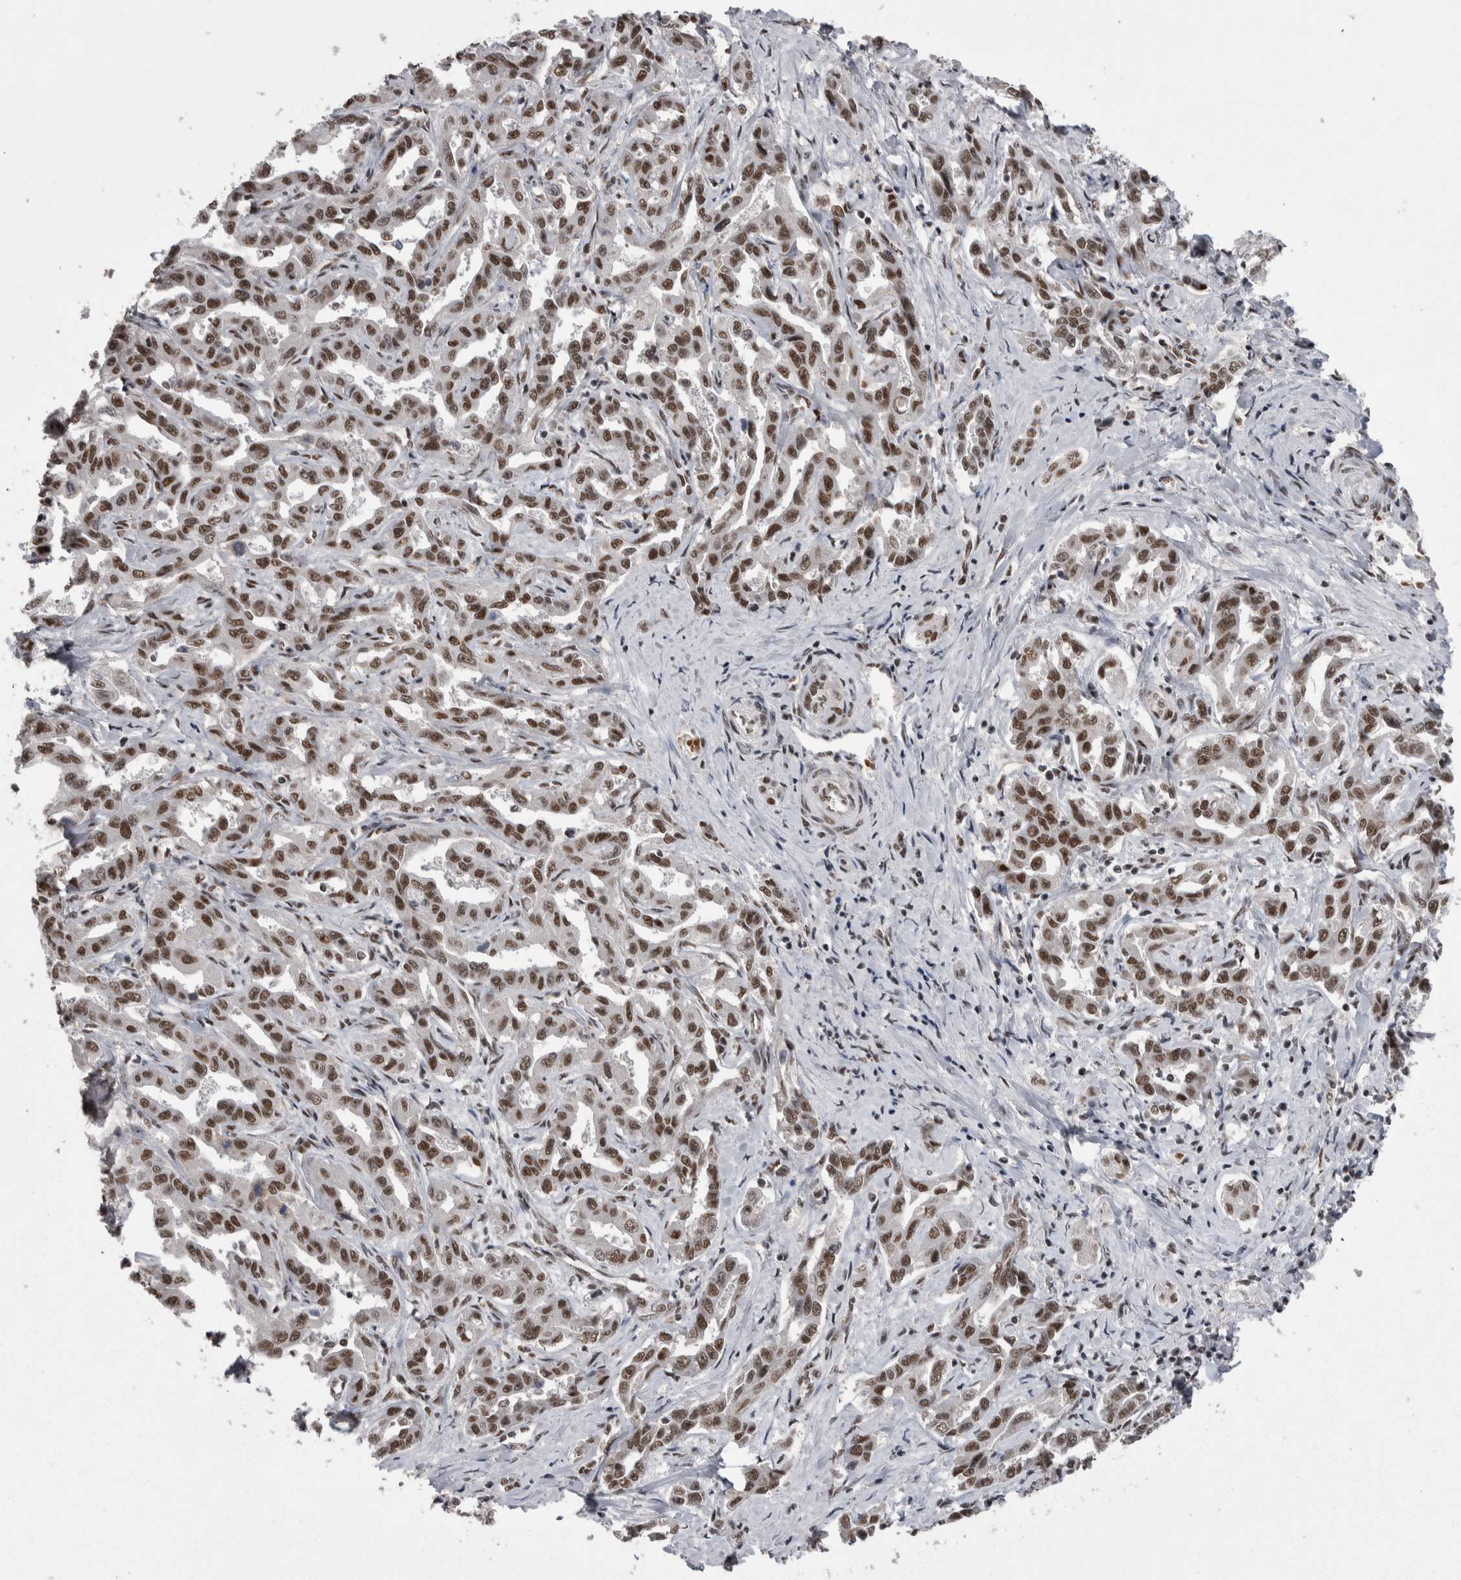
{"staining": {"intensity": "strong", "quantity": ">75%", "location": "nuclear"}, "tissue": "liver cancer", "cell_type": "Tumor cells", "image_type": "cancer", "snomed": [{"axis": "morphology", "description": "Cholangiocarcinoma"}, {"axis": "topography", "description": "Liver"}], "caption": "Cholangiocarcinoma (liver) tissue displays strong nuclear expression in approximately >75% of tumor cells, visualized by immunohistochemistry.", "gene": "DMTF1", "patient": {"sex": "male", "age": 59}}